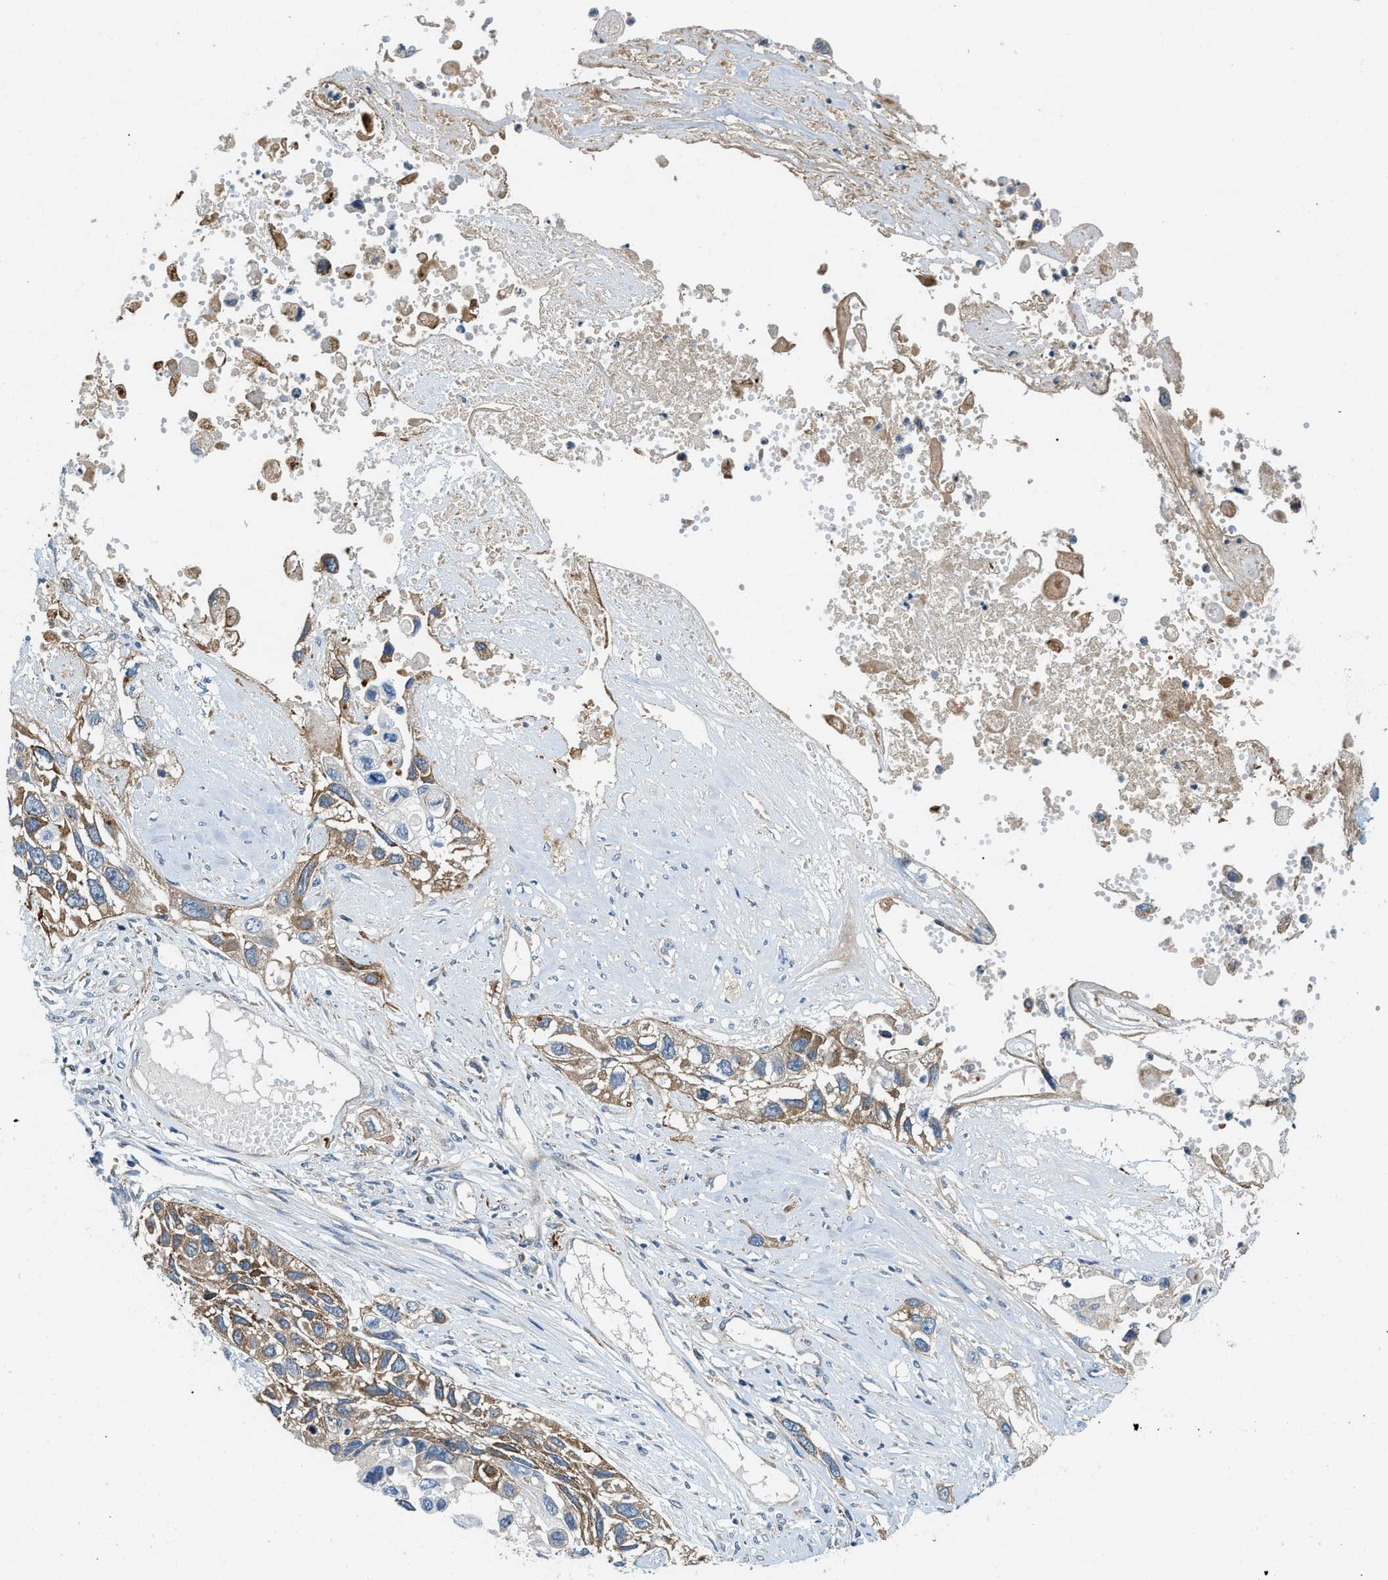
{"staining": {"intensity": "moderate", "quantity": ">75%", "location": "cytoplasmic/membranous"}, "tissue": "lung cancer", "cell_type": "Tumor cells", "image_type": "cancer", "snomed": [{"axis": "morphology", "description": "Squamous cell carcinoma, NOS"}, {"axis": "topography", "description": "Lung"}], "caption": "Squamous cell carcinoma (lung) was stained to show a protein in brown. There is medium levels of moderate cytoplasmic/membranous expression in about >75% of tumor cells.", "gene": "ZNF599", "patient": {"sex": "male", "age": 71}}